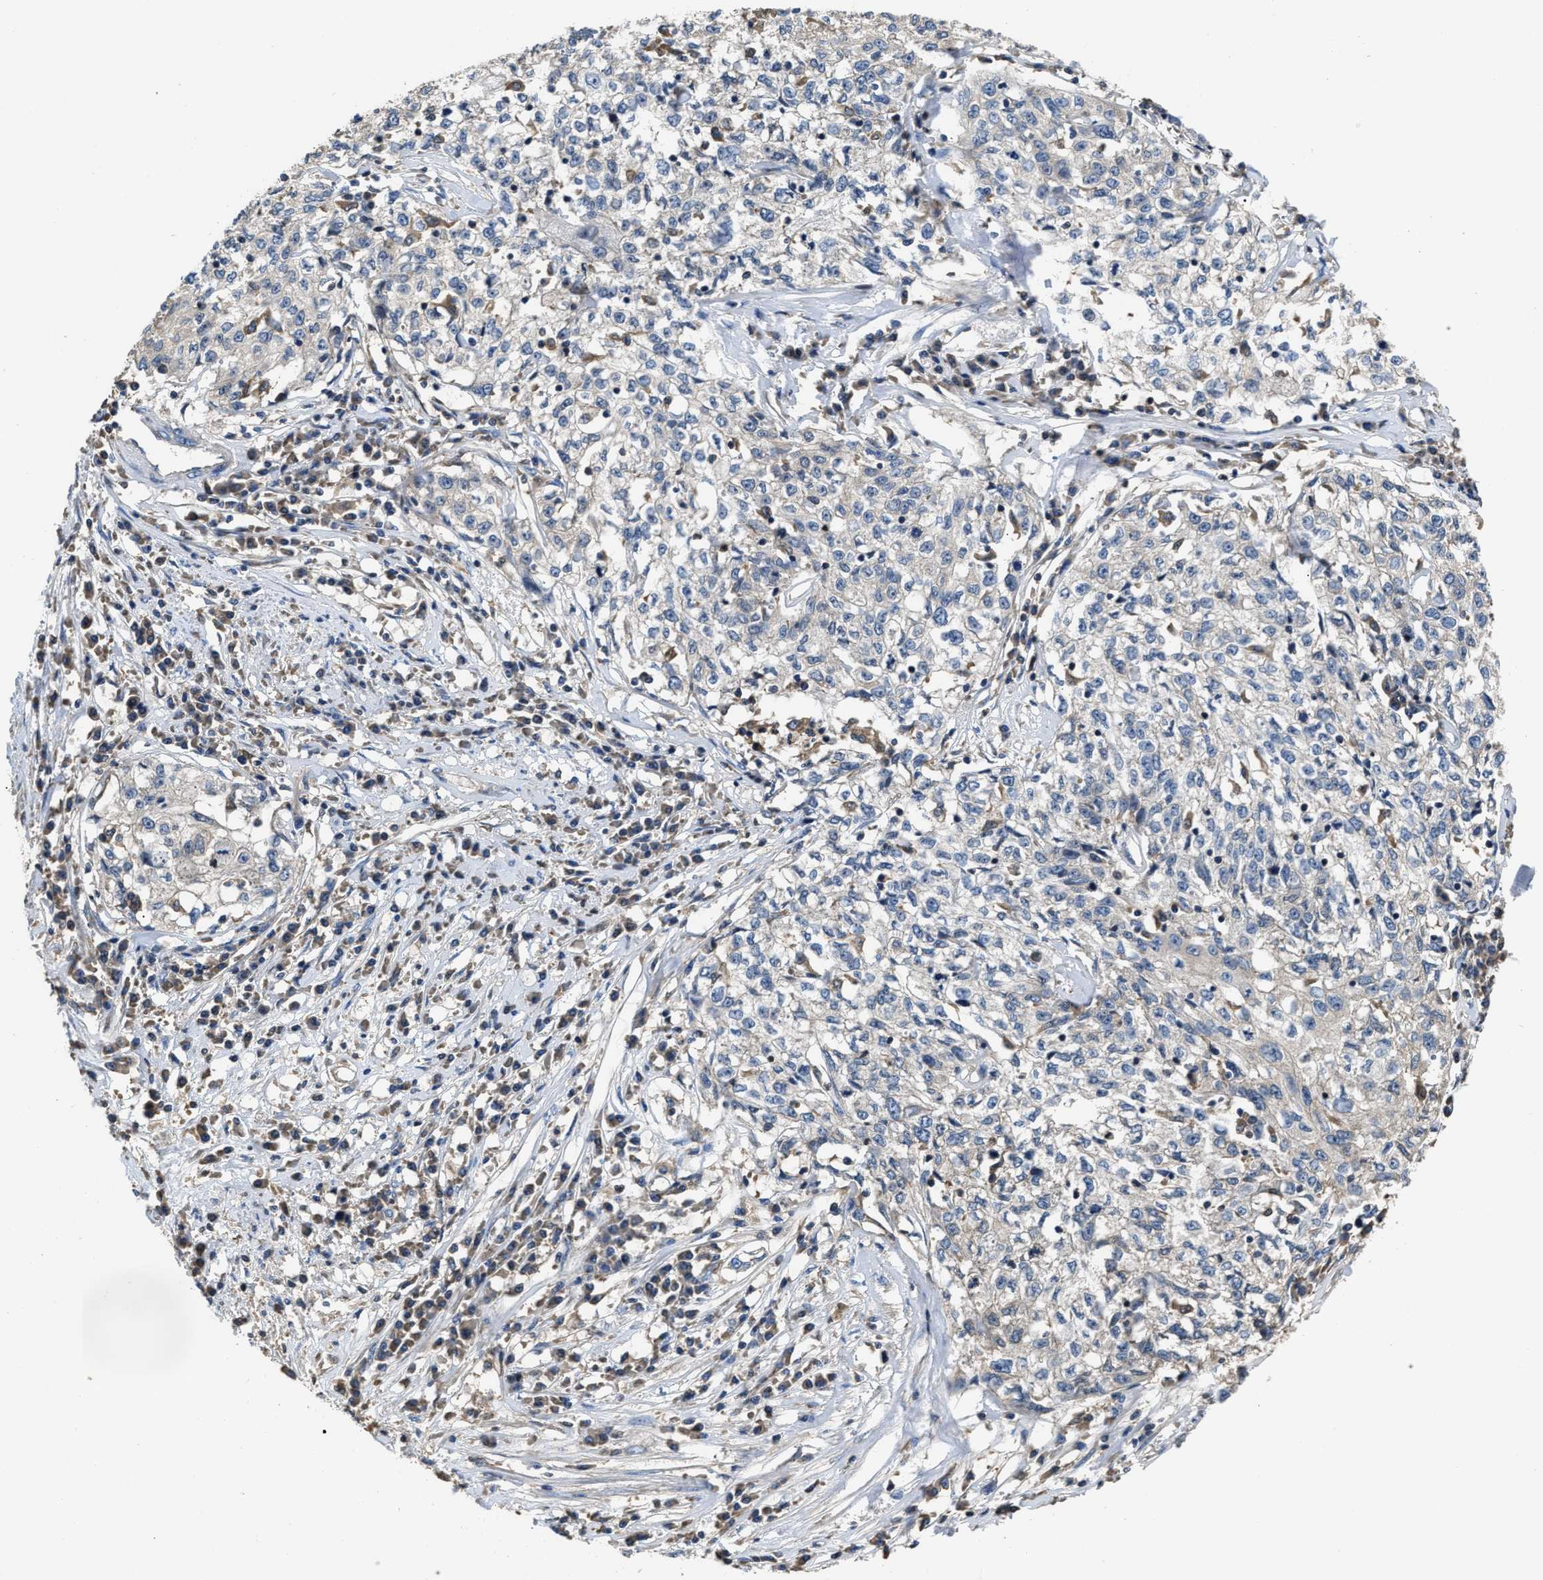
{"staining": {"intensity": "negative", "quantity": "none", "location": "none"}, "tissue": "cervical cancer", "cell_type": "Tumor cells", "image_type": "cancer", "snomed": [{"axis": "morphology", "description": "Squamous cell carcinoma, NOS"}, {"axis": "topography", "description": "Cervix"}], "caption": "Protein analysis of cervical cancer shows no significant positivity in tumor cells.", "gene": "OSTF1", "patient": {"sex": "female", "age": 57}}